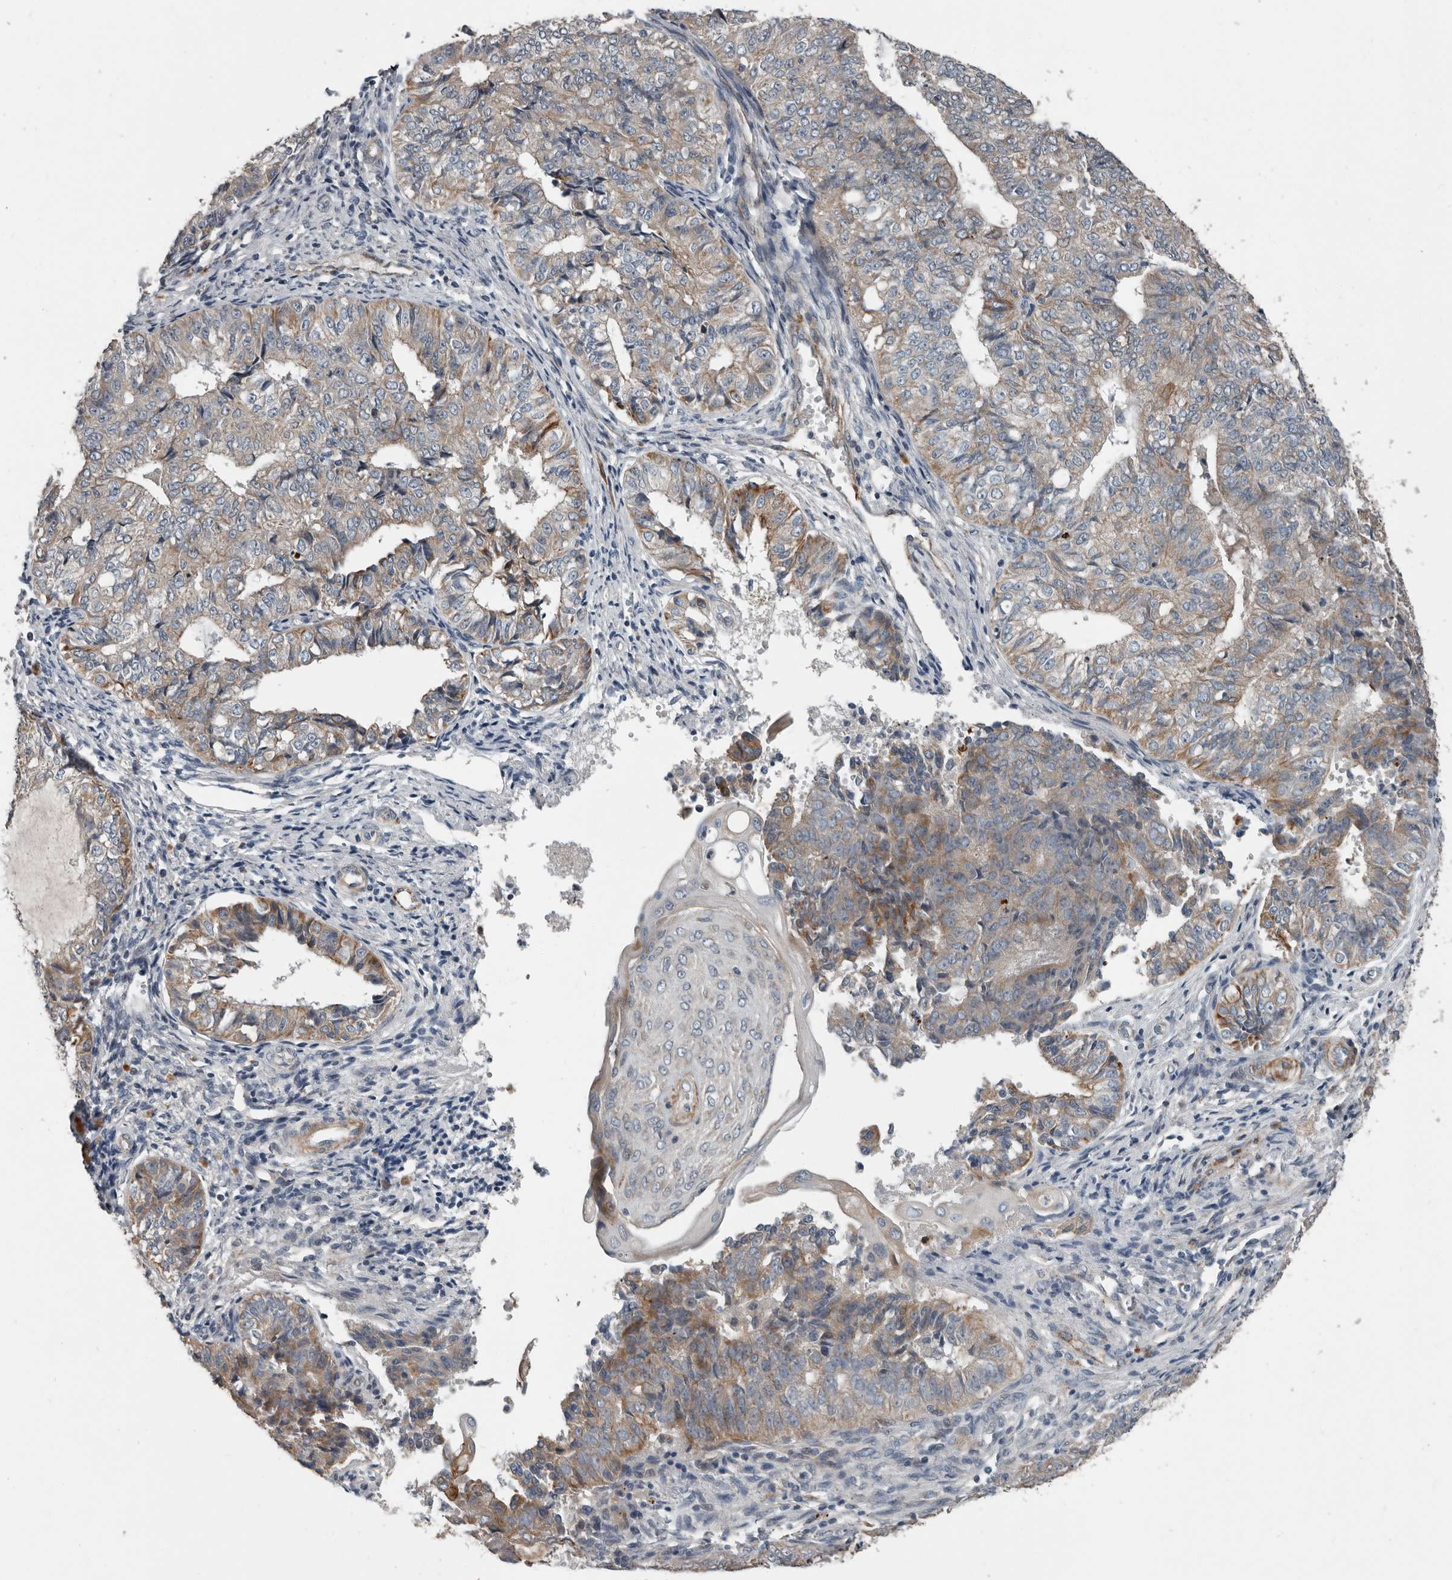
{"staining": {"intensity": "moderate", "quantity": ">75%", "location": "cytoplasmic/membranous"}, "tissue": "endometrial cancer", "cell_type": "Tumor cells", "image_type": "cancer", "snomed": [{"axis": "morphology", "description": "Adenocarcinoma, NOS"}, {"axis": "topography", "description": "Endometrium"}], "caption": "Adenocarcinoma (endometrial) was stained to show a protein in brown. There is medium levels of moderate cytoplasmic/membranous staining in approximately >75% of tumor cells. (IHC, brightfield microscopy, high magnification).", "gene": "DPY19L4", "patient": {"sex": "female", "age": 32}}